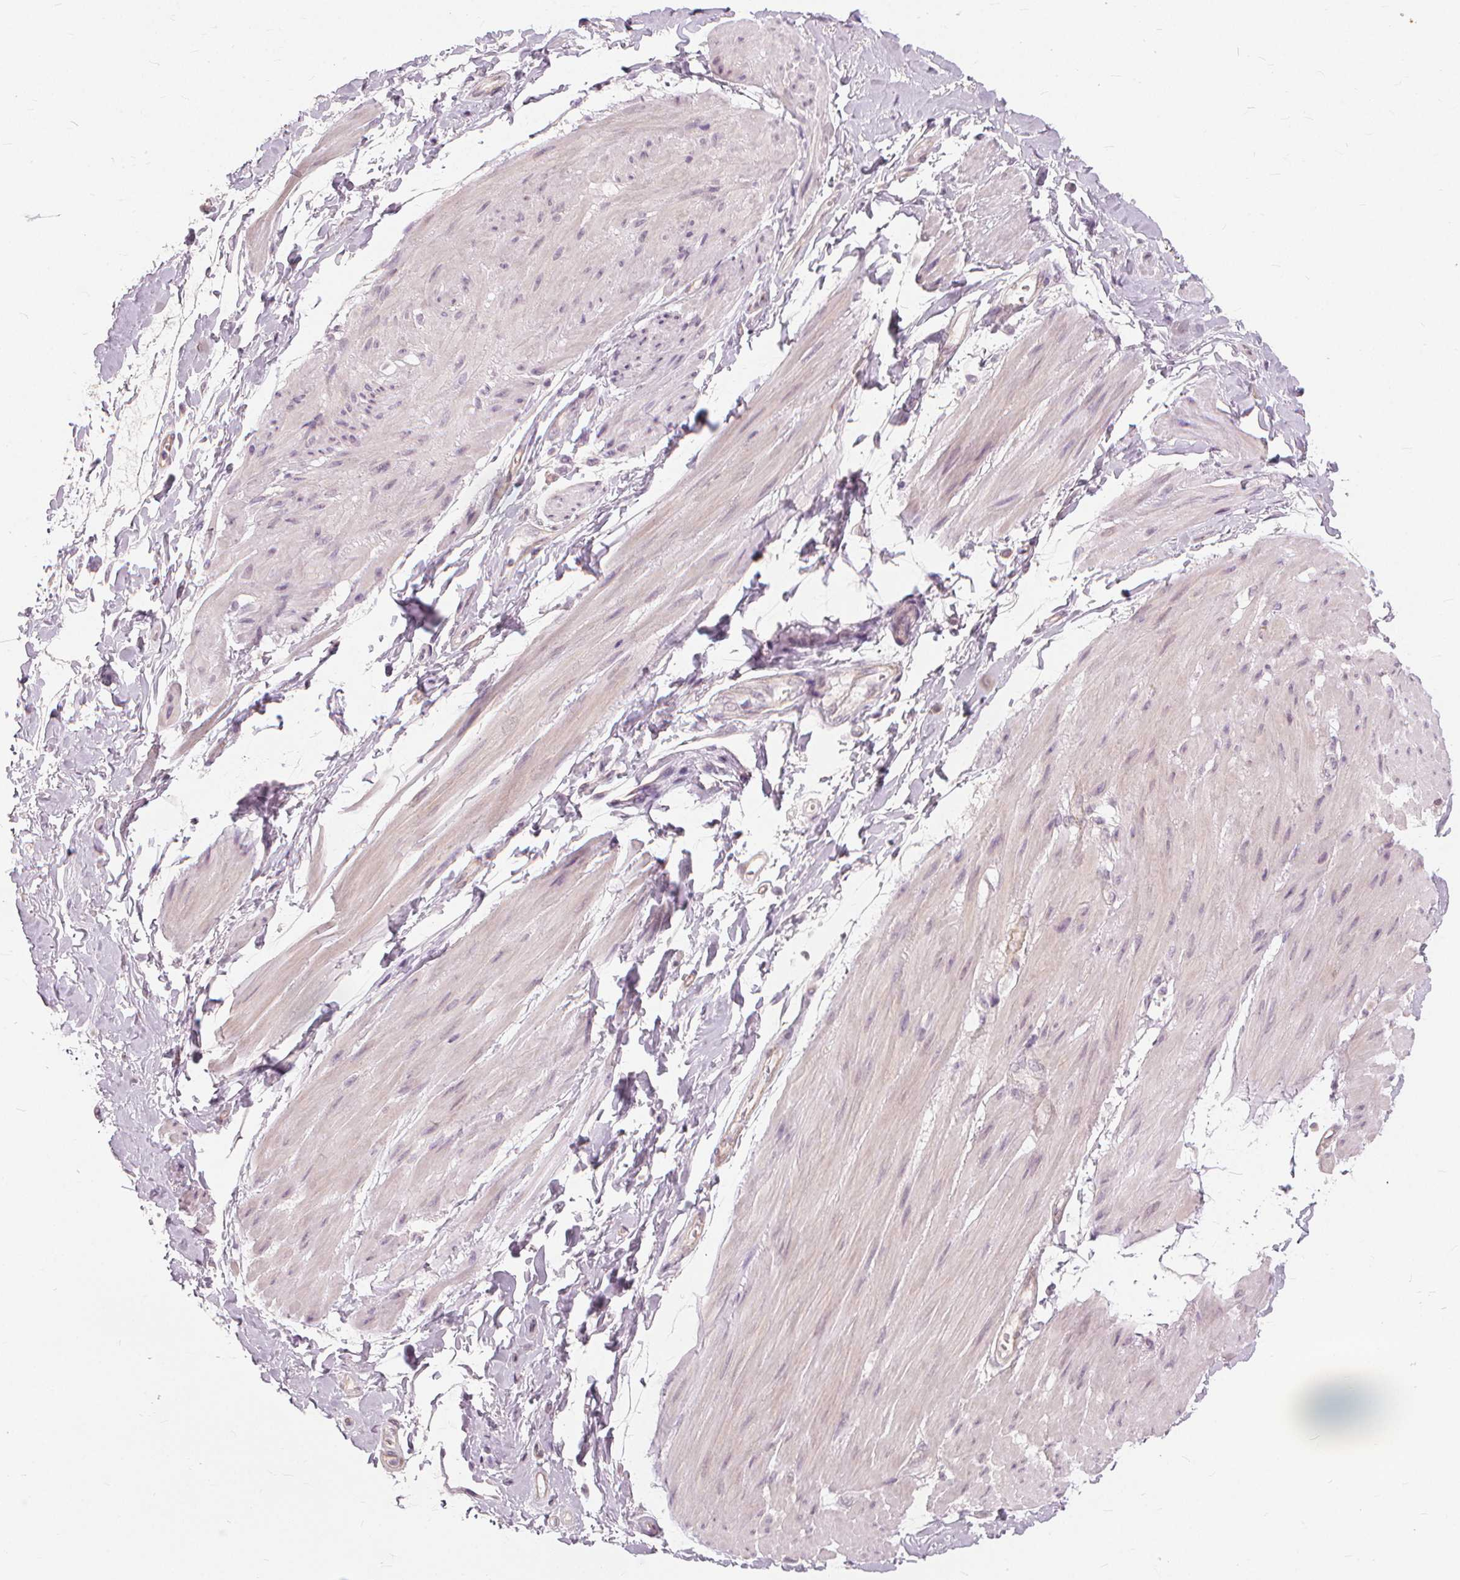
{"staining": {"intensity": "negative", "quantity": "none", "location": "none"}, "tissue": "adipose tissue", "cell_type": "Adipocytes", "image_type": "normal", "snomed": [{"axis": "morphology", "description": "Normal tissue, NOS"}, {"axis": "topography", "description": "Urinary bladder"}, {"axis": "topography", "description": "Peripheral nerve tissue"}], "caption": "DAB immunohistochemical staining of benign adipose tissue shows no significant expression in adipocytes.", "gene": "SFTPD", "patient": {"sex": "female", "age": 60}}